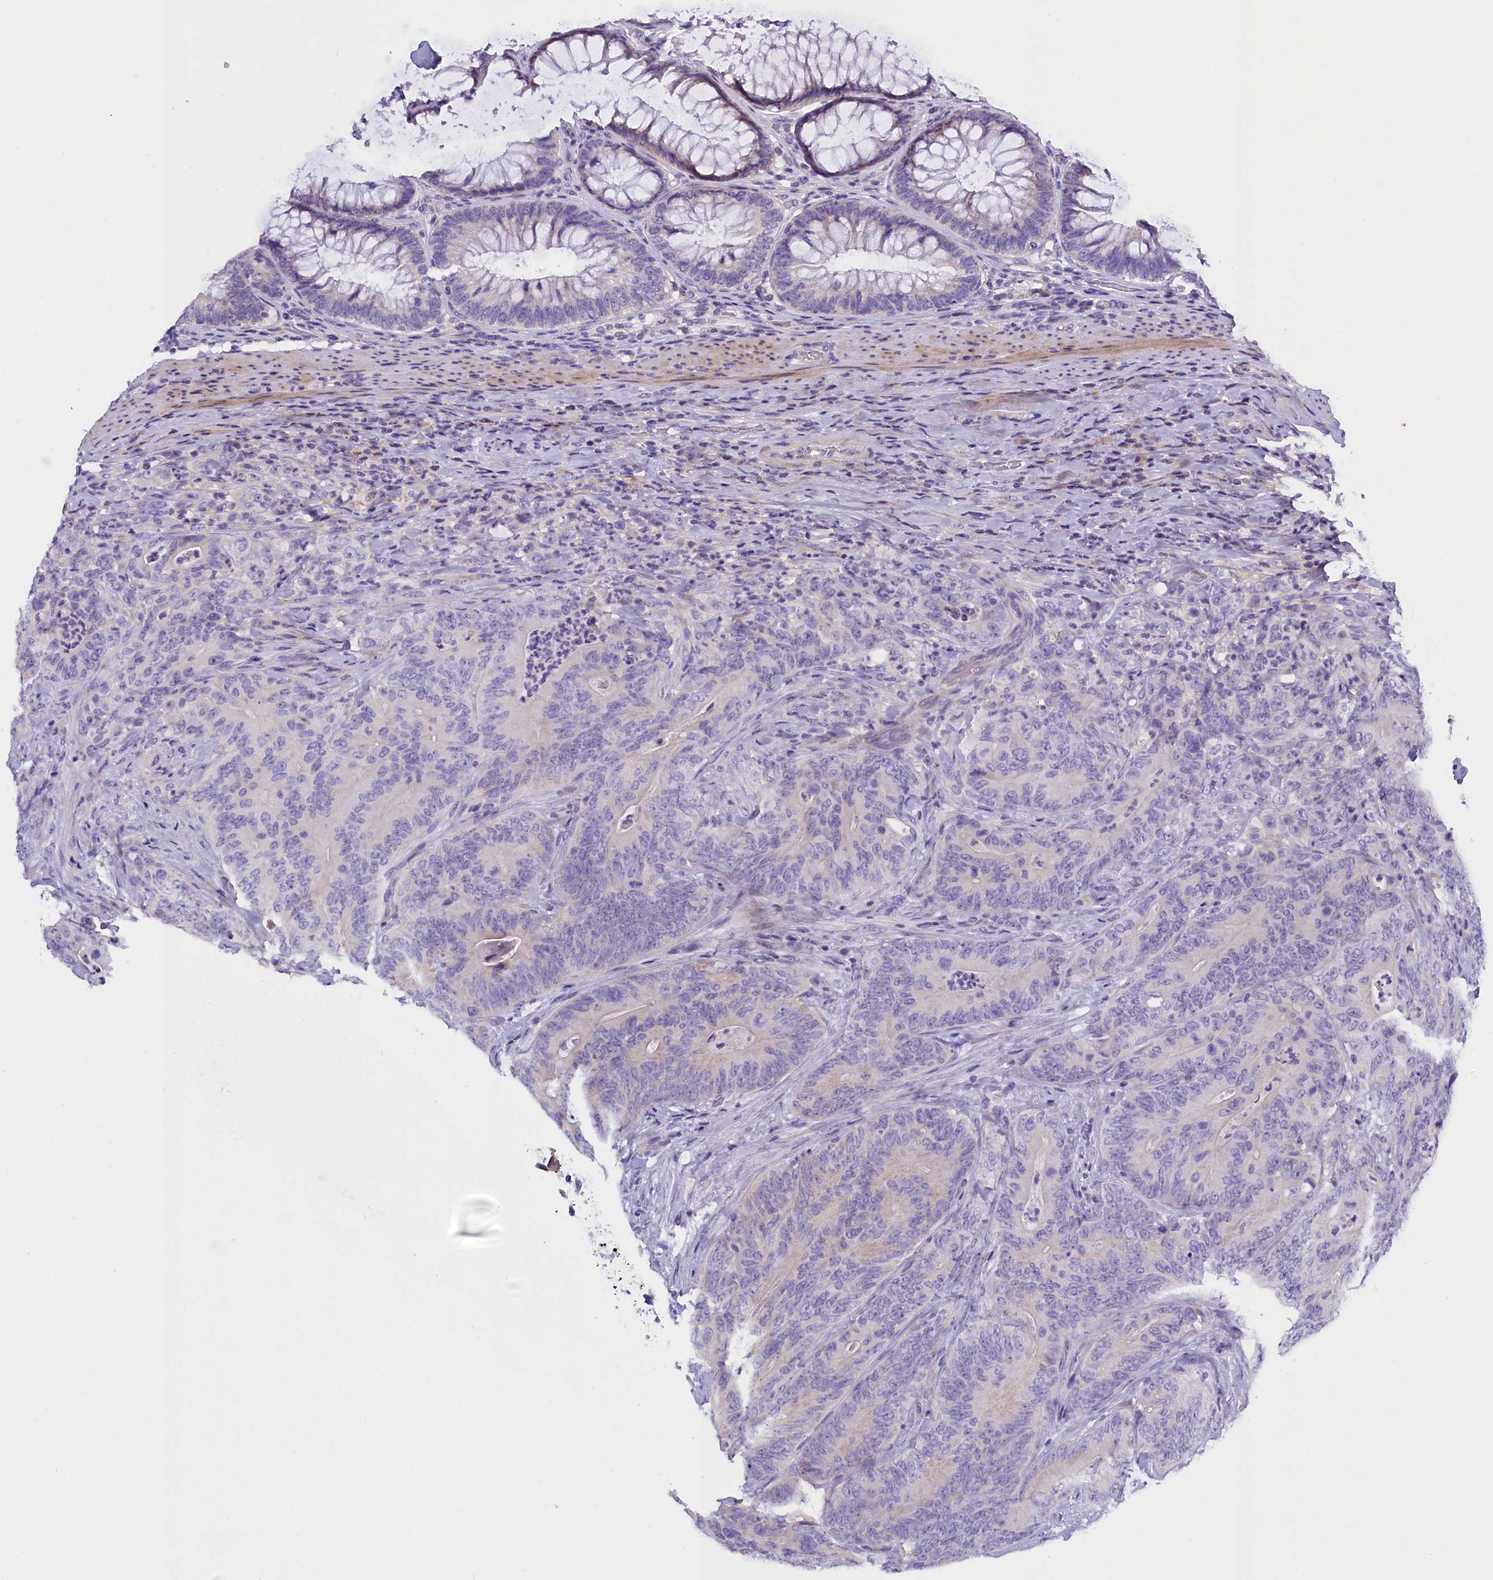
{"staining": {"intensity": "negative", "quantity": "none", "location": "none"}, "tissue": "colorectal cancer", "cell_type": "Tumor cells", "image_type": "cancer", "snomed": [{"axis": "morphology", "description": "Normal tissue, NOS"}, {"axis": "topography", "description": "Colon"}], "caption": "There is no significant expression in tumor cells of colorectal cancer.", "gene": "RTTN", "patient": {"sex": "female", "age": 82}}